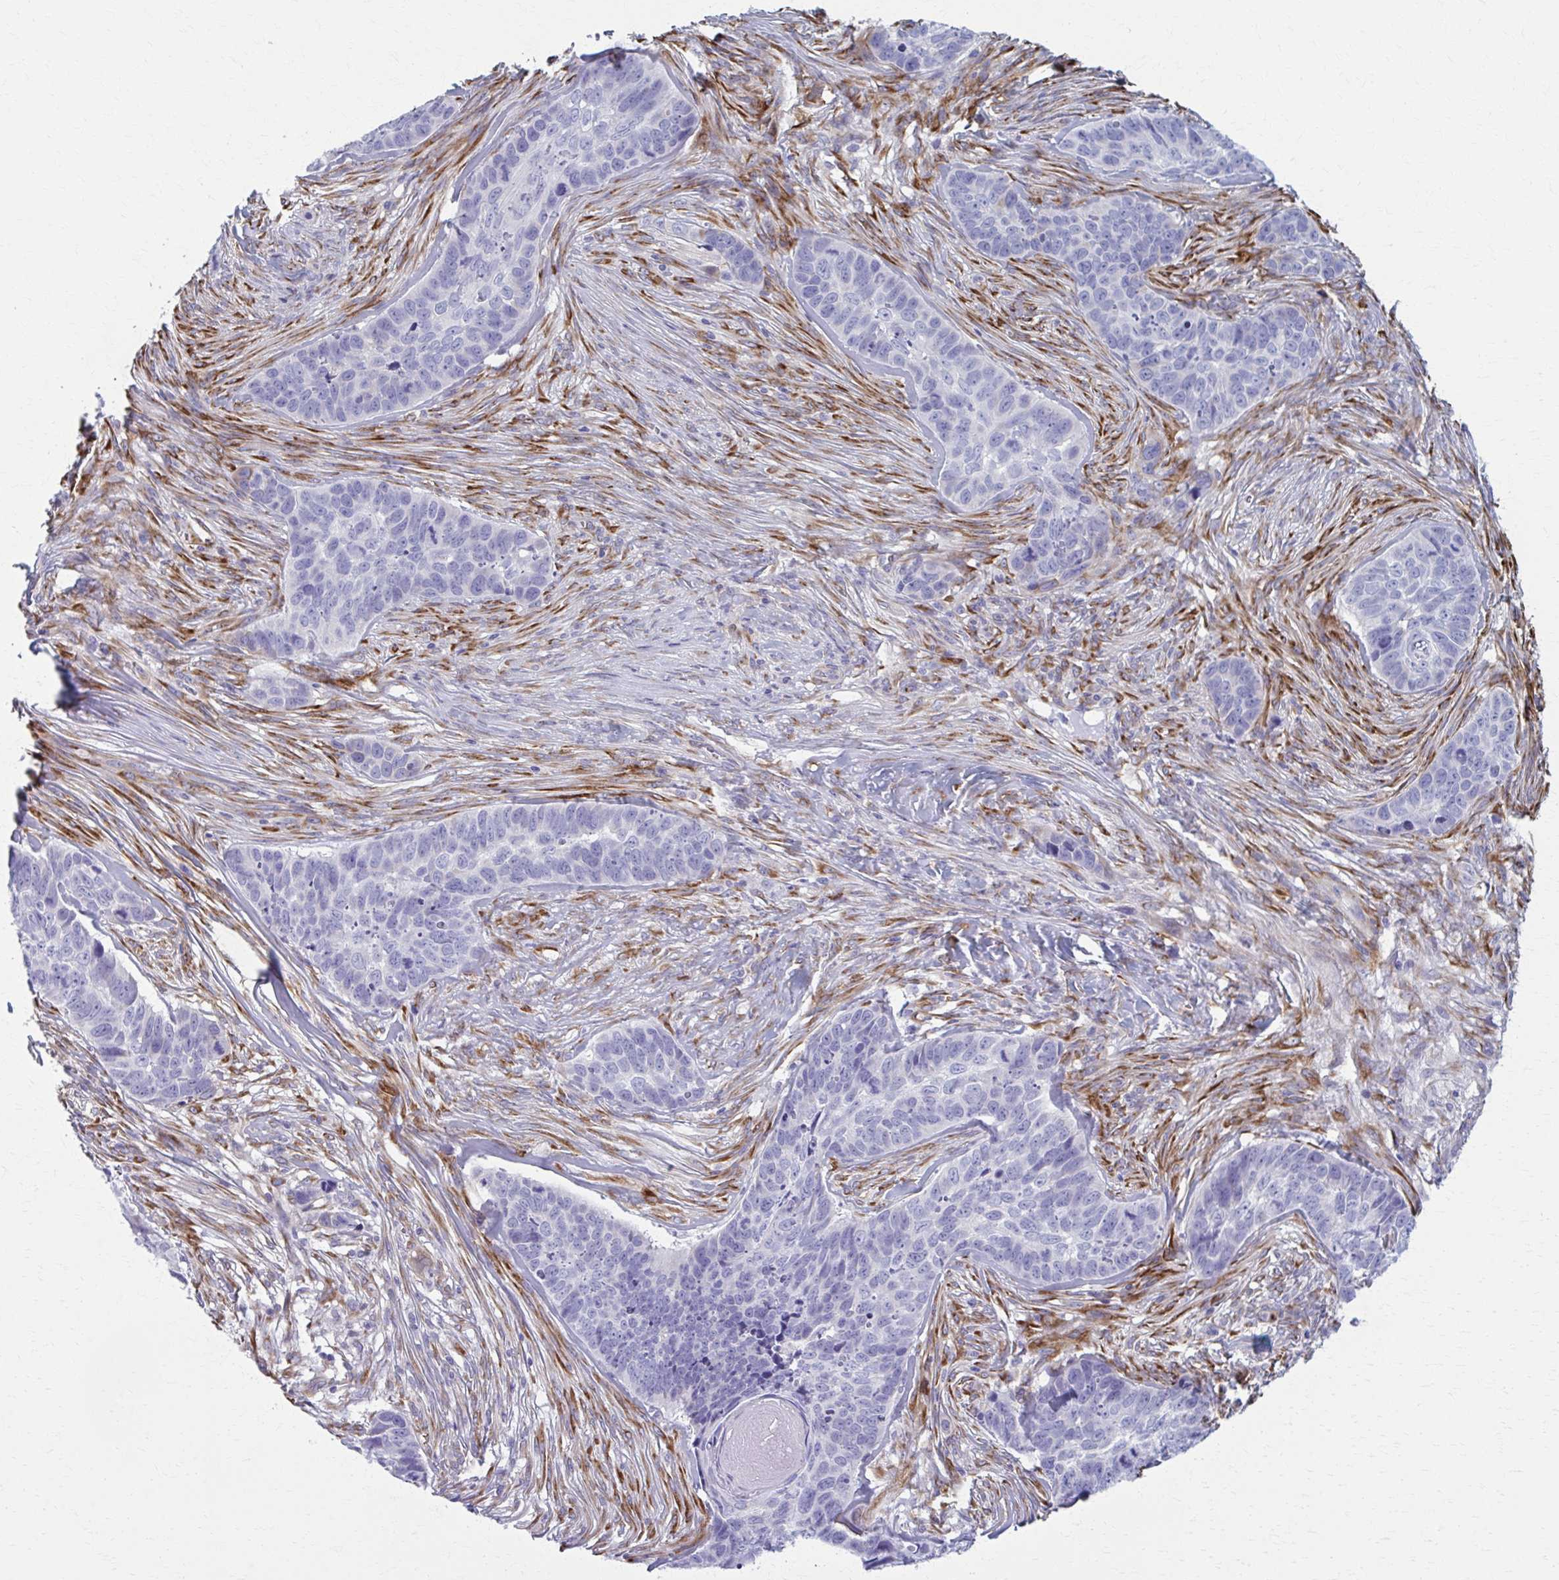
{"staining": {"intensity": "negative", "quantity": "none", "location": "none"}, "tissue": "skin cancer", "cell_type": "Tumor cells", "image_type": "cancer", "snomed": [{"axis": "morphology", "description": "Basal cell carcinoma"}, {"axis": "topography", "description": "Skin"}], "caption": "Basal cell carcinoma (skin) was stained to show a protein in brown. There is no significant positivity in tumor cells.", "gene": "SPATS2L", "patient": {"sex": "female", "age": 82}}